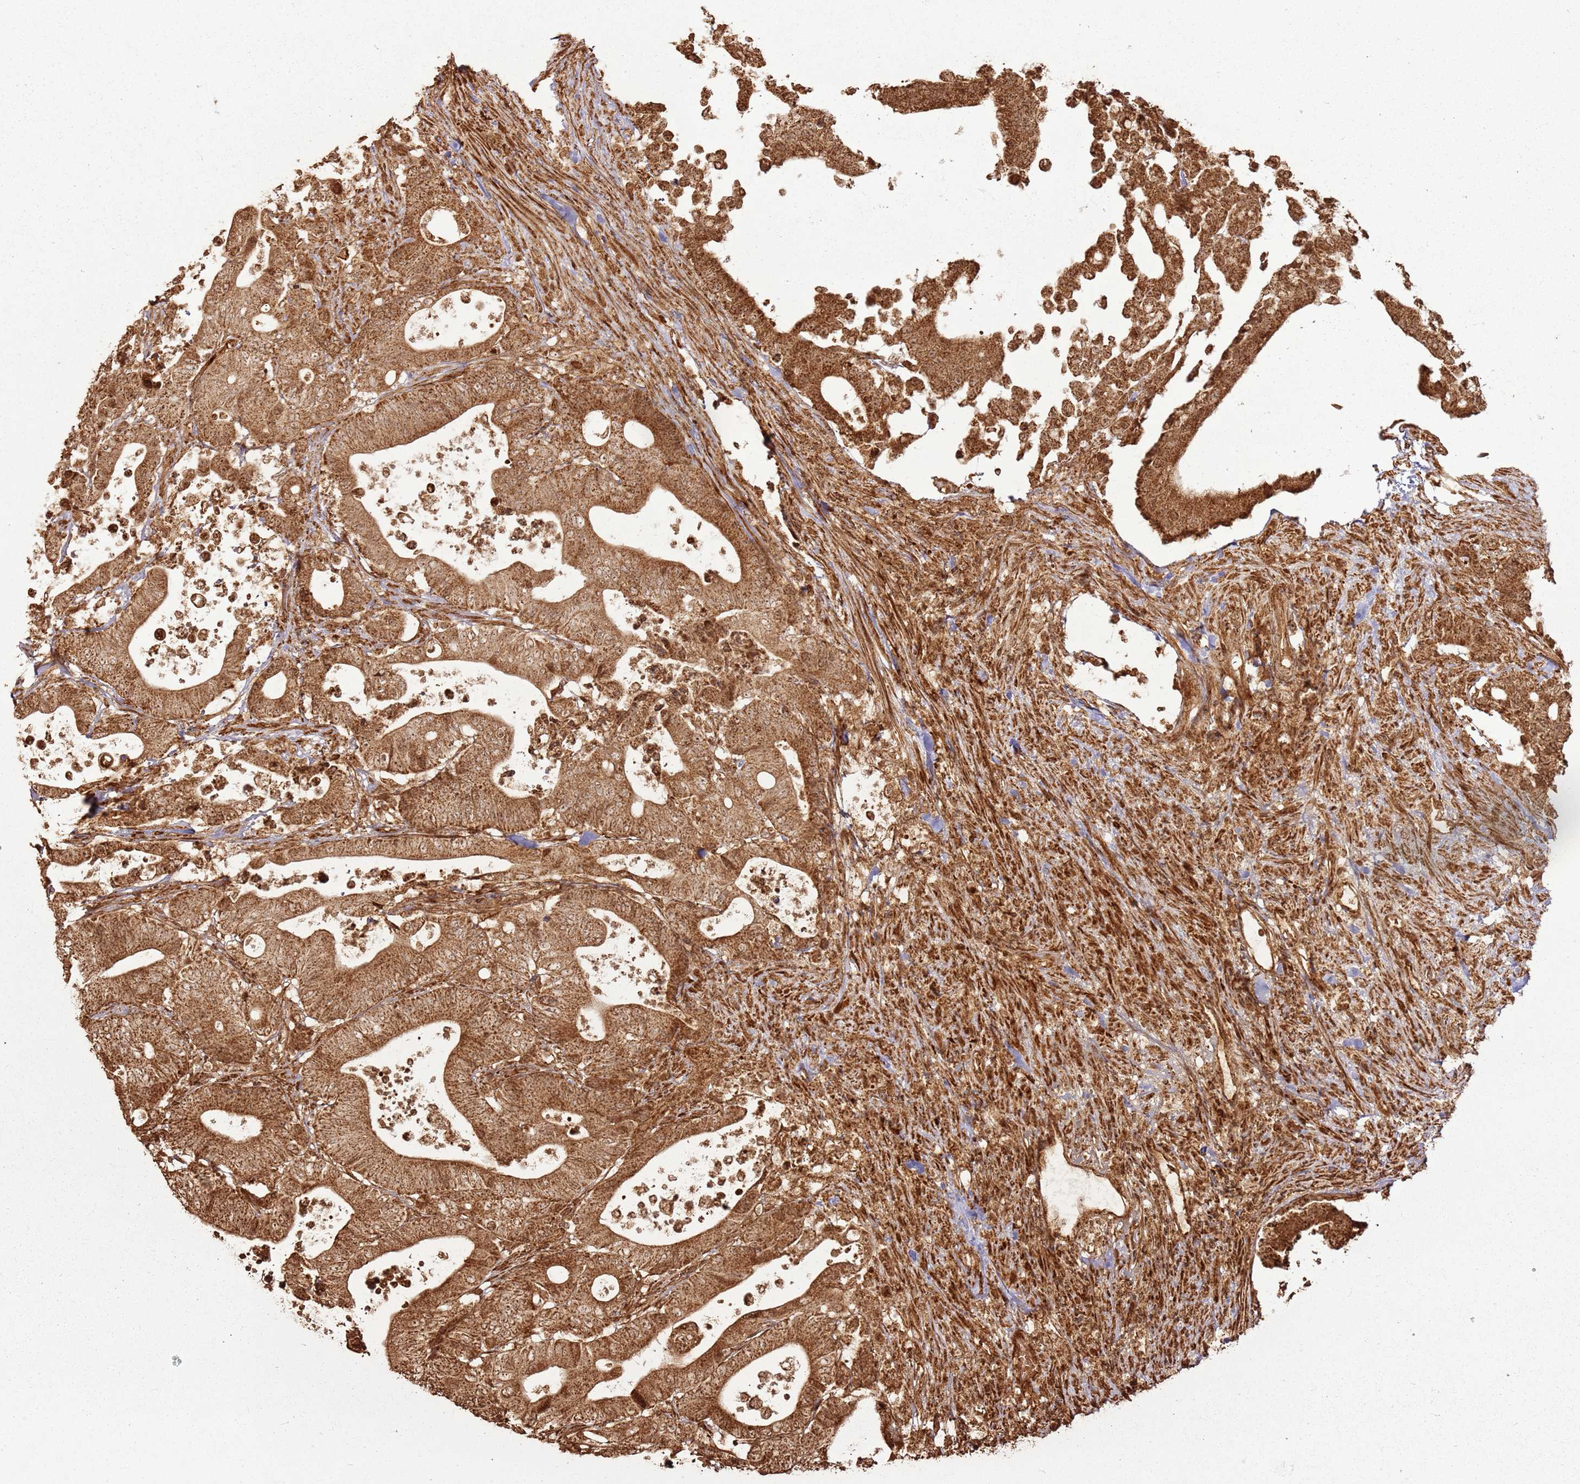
{"staining": {"intensity": "strong", "quantity": ">75%", "location": "cytoplasmic/membranous"}, "tissue": "colorectal cancer", "cell_type": "Tumor cells", "image_type": "cancer", "snomed": [{"axis": "morphology", "description": "Adenocarcinoma, NOS"}, {"axis": "topography", "description": "Colon"}], "caption": "Adenocarcinoma (colorectal) stained with a protein marker demonstrates strong staining in tumor cells.", "gene": "MRPS6", "patient": {"sex": "female", "age": 84}}